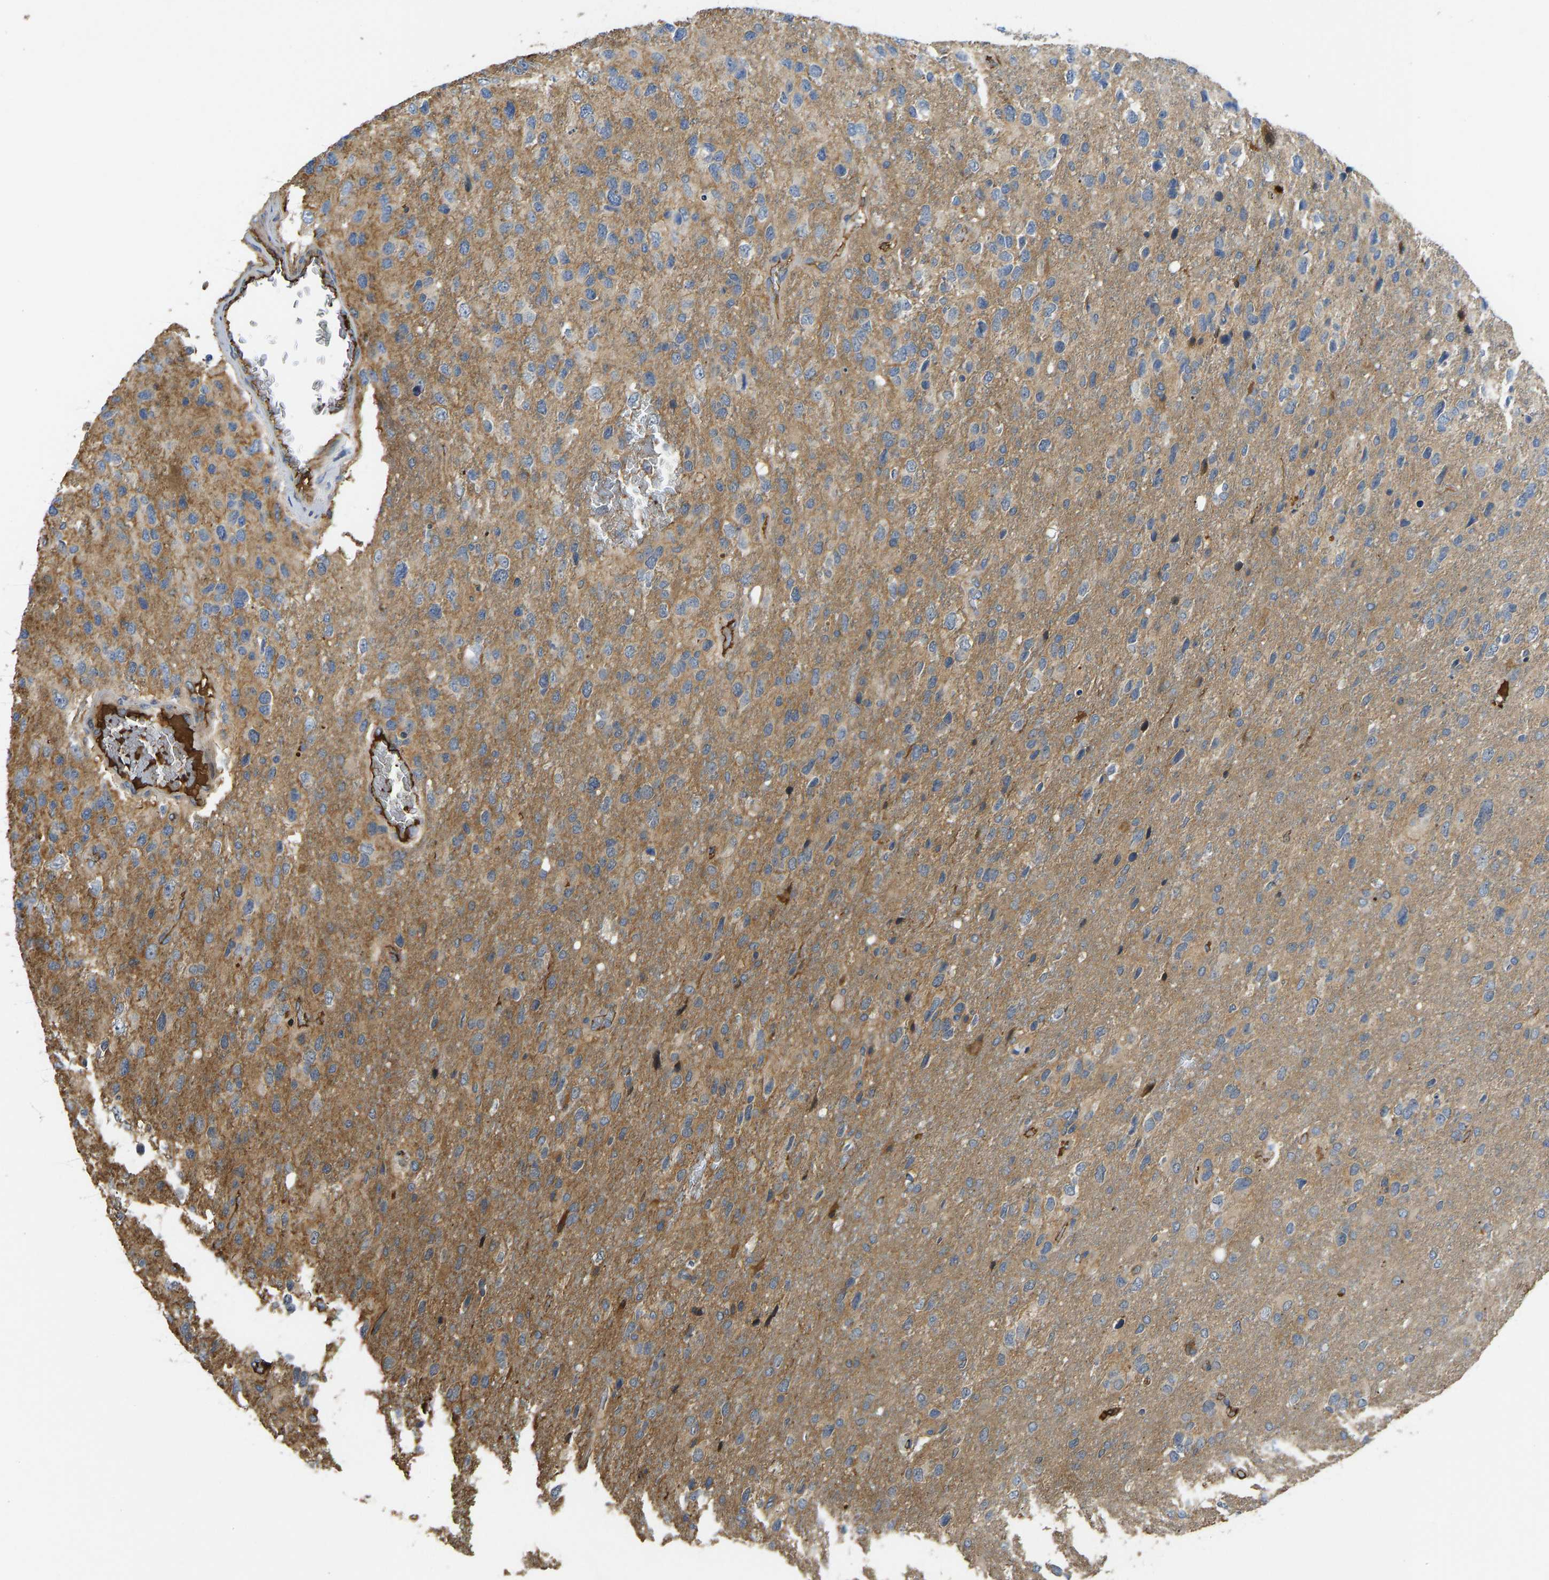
{"staining": {"intensity": "moderate", "quantity": "<25%", "location": "cytoplasmic/membranous"}, "tissue": "glioma", "cell_type": "Tumor cells", "image_type": "cancer", "snomed": [{"axis": "morphology", "description": "Glioma, malignant, High grade"}, {"axis": "topography", "description": "Brain"}], "caption": "Moderate cytoplasmic/membranous protein staining is identified in approximately <25% of tumor cells in high-grade glioma (malignant).", "gene": "VCPKMT", "patient": {"sex": "female", "age": 58}}